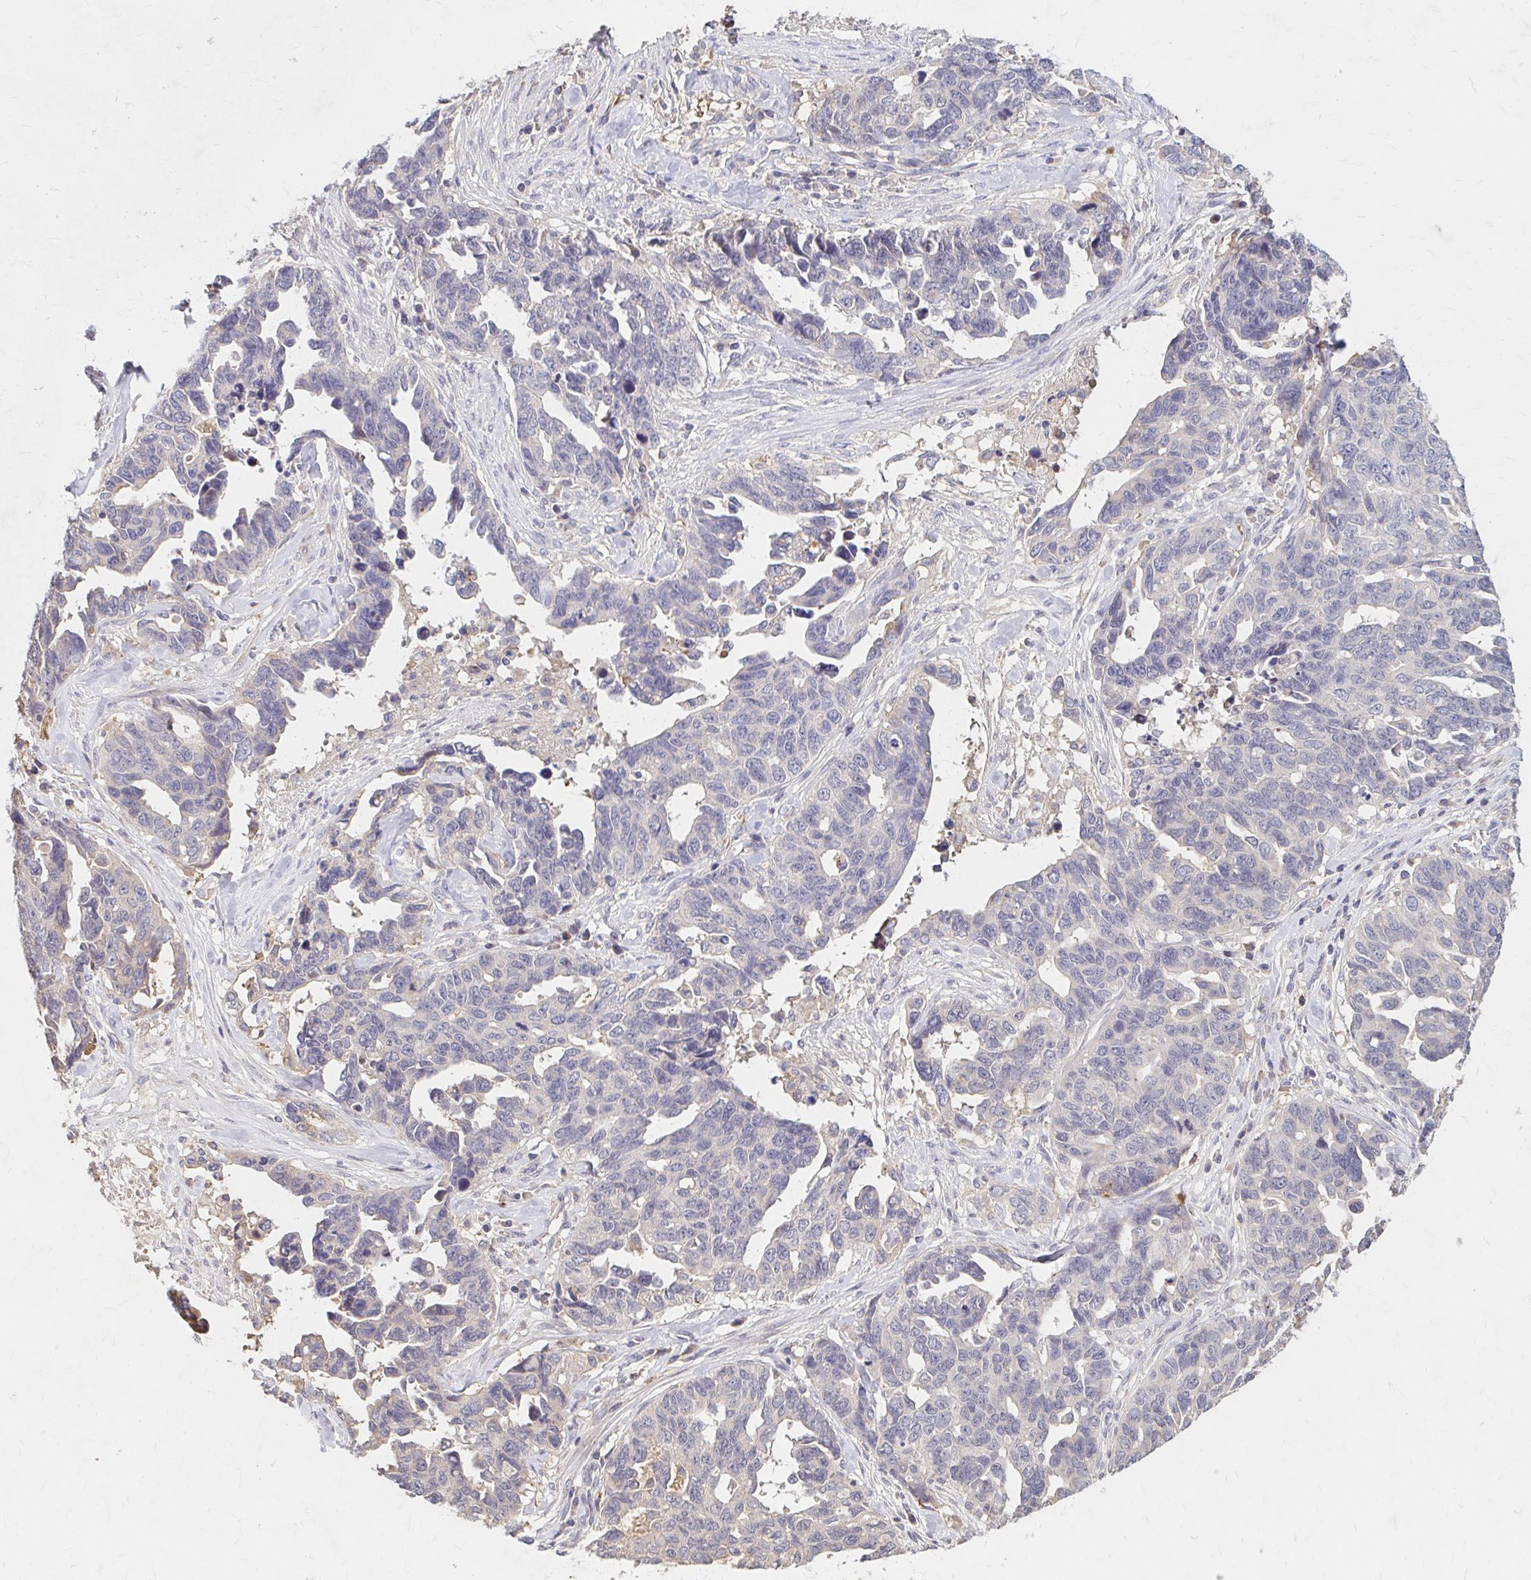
{"staining": {"intensity": "negative", "quantity": "none", "location": "none"}, "tissue": "ovarian cancer", "cell_type": "Tumor cells", "image_type": "cancer", "snomed": [{"axis": "morphology", "description": "Cystadenocarcinoma, serous, NOS"}, {"axis": "topography", "description": "Ovary"}], "caption": "Human ovarian cancer stained for a protein using IHC exhibits no staining in tumor cells.", "gene": "HMGCS2", "patient": {"sex": "female", "age": 69}}